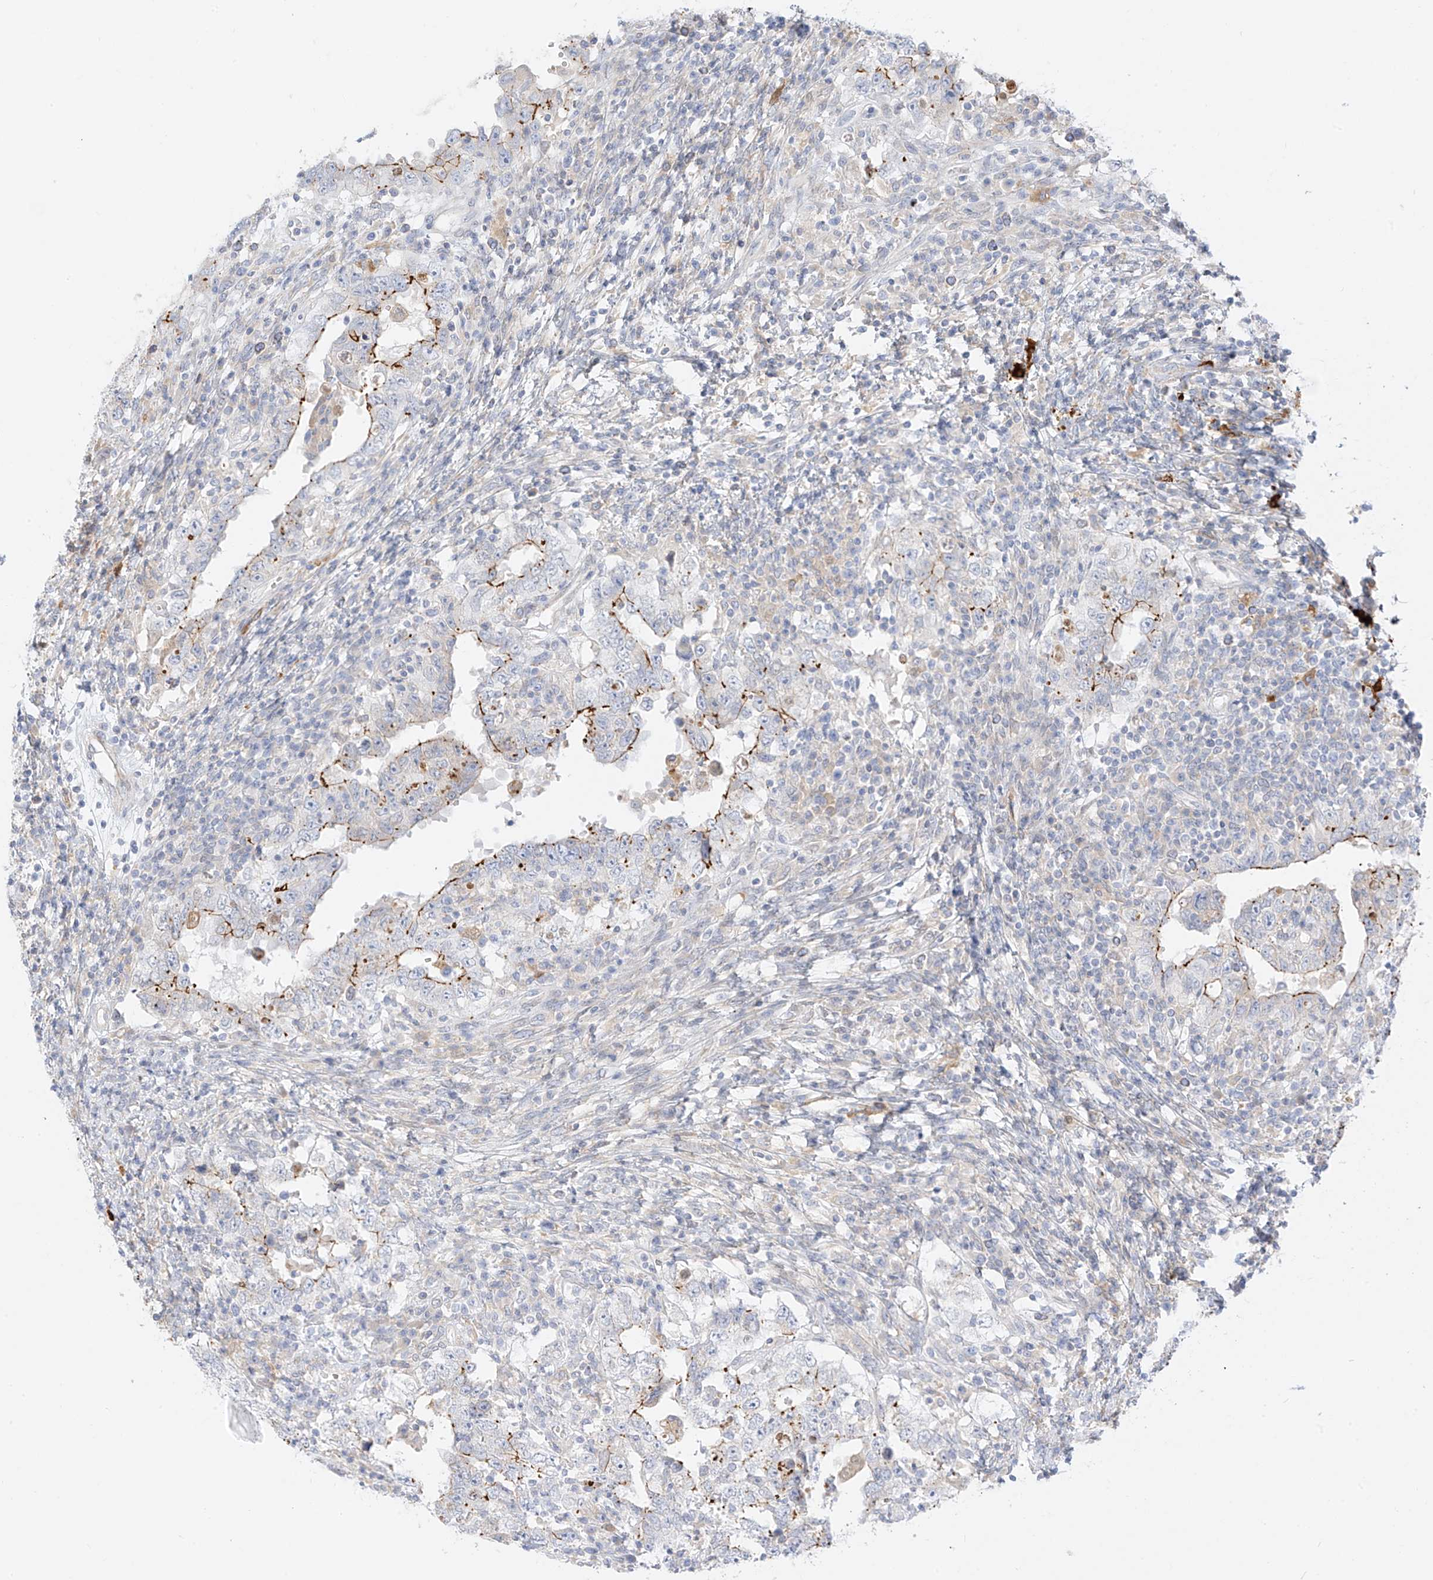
{"staining": {"intensity": "moderate", "quantity": "25%-75%", "location": "cytoplasmic/membranous"}, "tissue": "testis cancer", "cell_type": "Tumor cells", "image_type": "cancer", "snomed": [{"axis": "morphology", "description": "Carcinoma, Embryonal, NOS"}, {"axis": "topography", "description": "Testis"}], "caption": "Immunohistochemistry staining of testis embryonal carcinoma, which reveals medium levels of moderate cytoplasmic/membranous expression in approximately 25%-75% of tumor cells indicating moderate cytoplasmic/membranous protein expression. The staining was performed using DAB (brown) for protein detection and nuclei were counterstained in hematoxylin (blue).", "gene": "PCYOX1", "patient": {"sex": "male", "age": 26}}